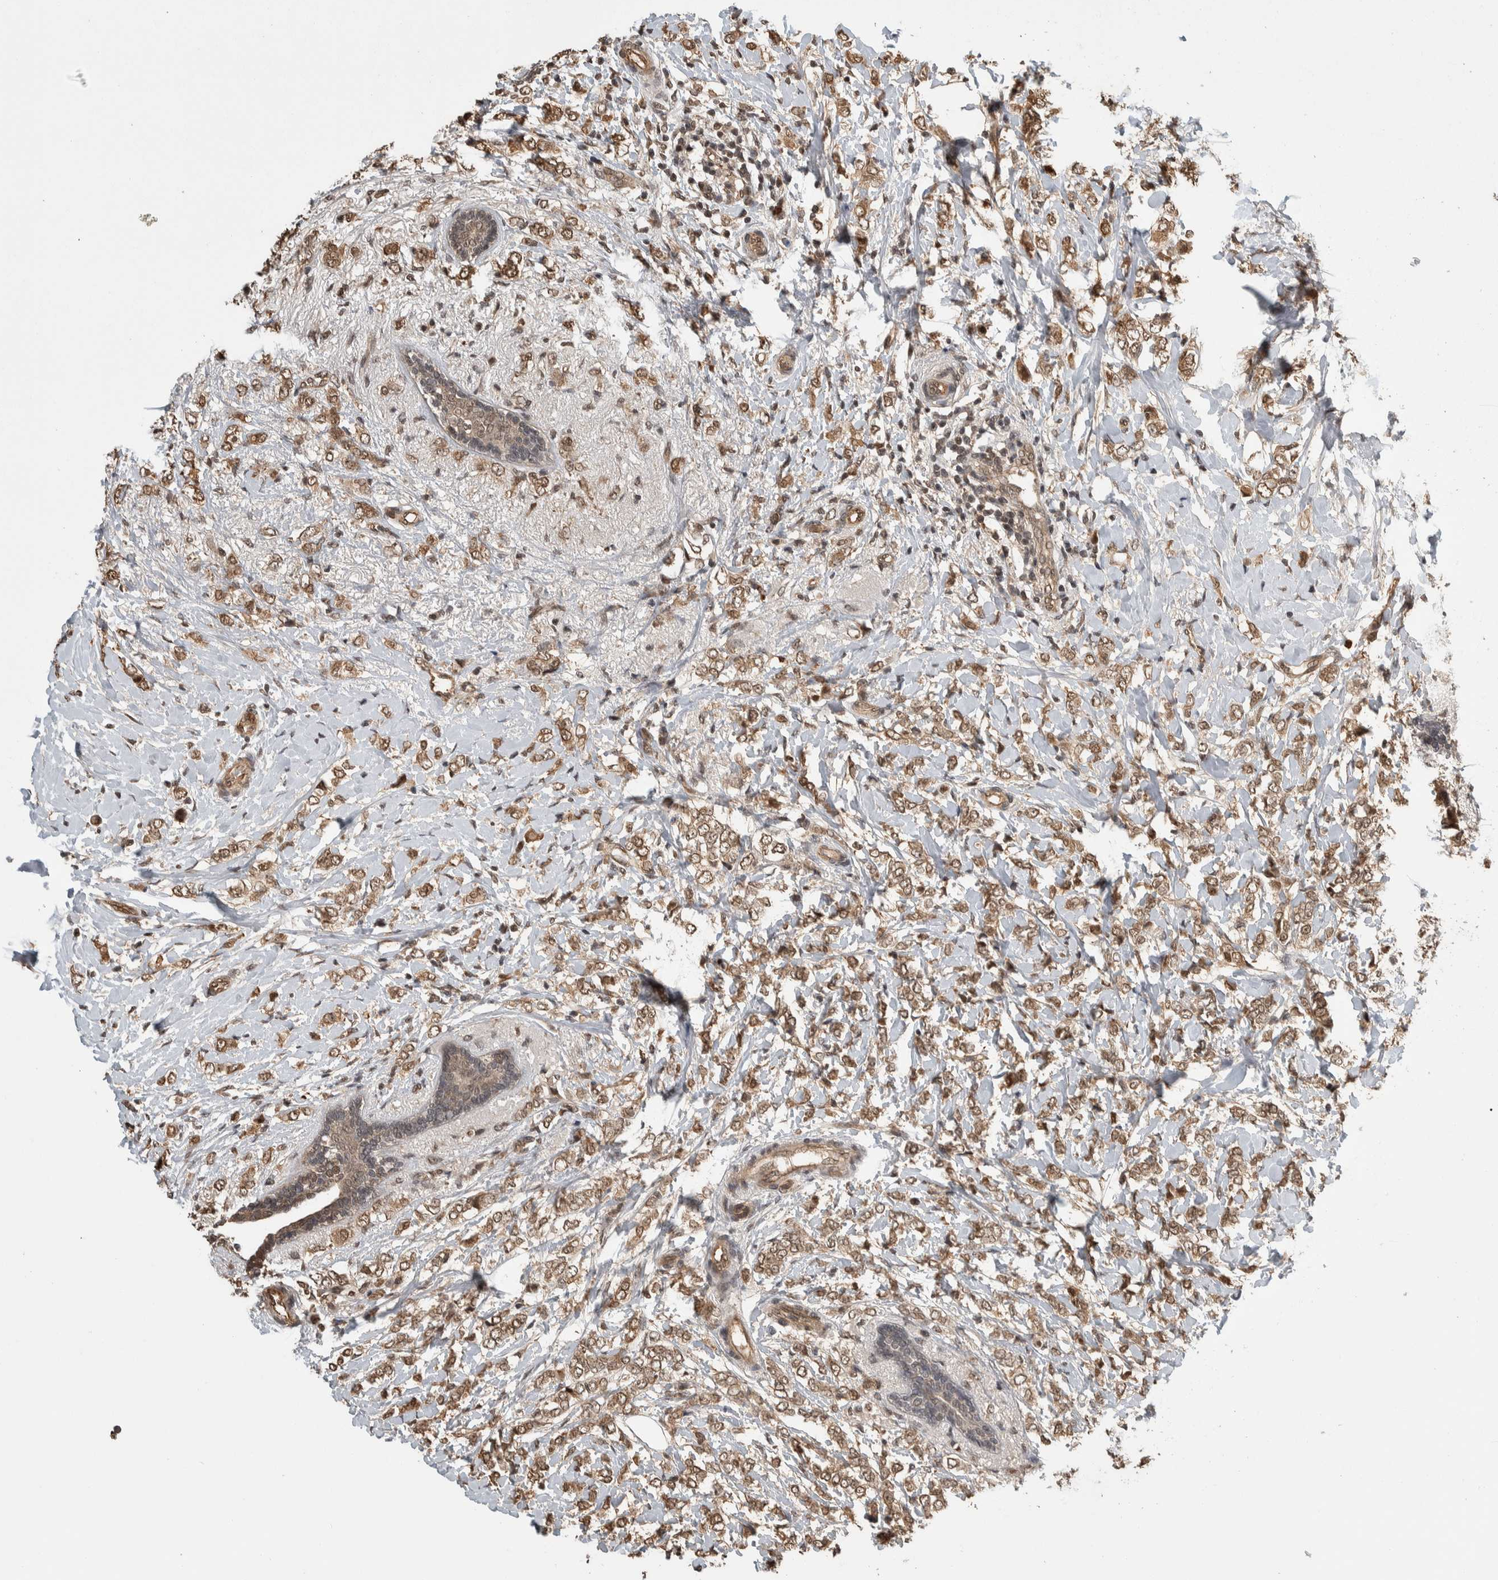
{"staining": {"intensity": "moderate", "quantity": ">75%", "location": "cytoplasmic/membranous,nuclear"}, "tissue": "breast cancer", "cell_type": "Tumor cells", "image_type": "cancer", "snomed": [{"axis": "morphology", "description": "Normal tissue, NOS"}, {"axis": "morphology", "description": "Lobular carcinoma"}, {"axis": "topography", "description": "Breast"}], "caption": "Immunohistochemical staining of human breast cancer (lobular carcinoma) displays medium levels of moderate cytoplasmic/membranous and nuclear staining in about >75% of tumor cells.", "gene": "ZNF592", "patient": {"sex": "female", "age": 47}}